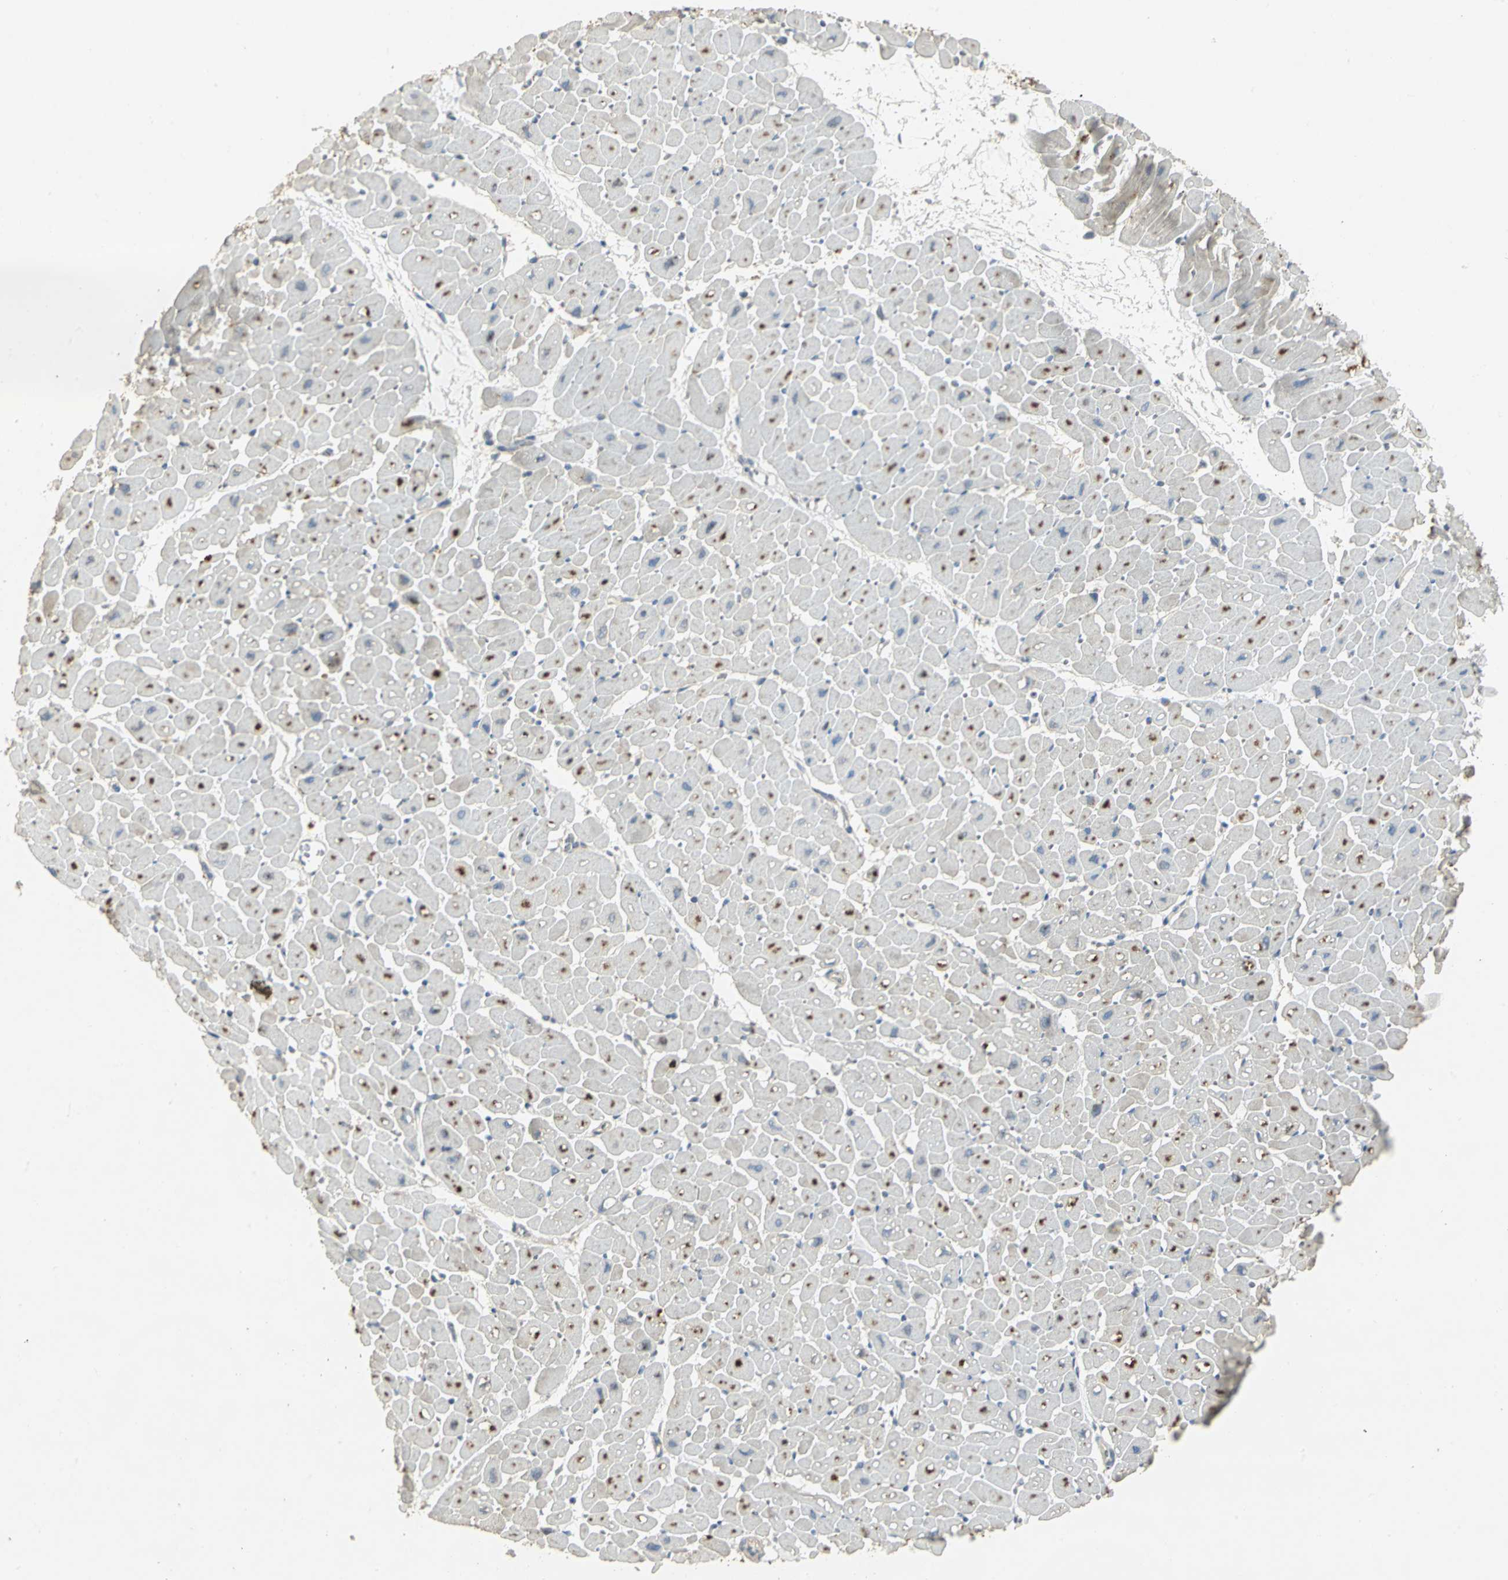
{"staining": {"intensity": "strong", "quantity": "25%-75%", "location": "nuclear"}, "tissue": "heart muscle", "cell_type": "Cardiomyocytes", "image_type": "normal", "snomed": [{"axis": "morphology", "description": "Normal tissue, NOS"}, {"axis": "topography", "description": "Heart"}], "caption": "Immunohistochemical staining of unremarkable heart muscle displays 25%-75% levels of strong nuclear protein expression in about 25%-75% of cardiomyocytes.", "gene": "TM9SF2", "patient": {"sex": "male", "age": 45}}